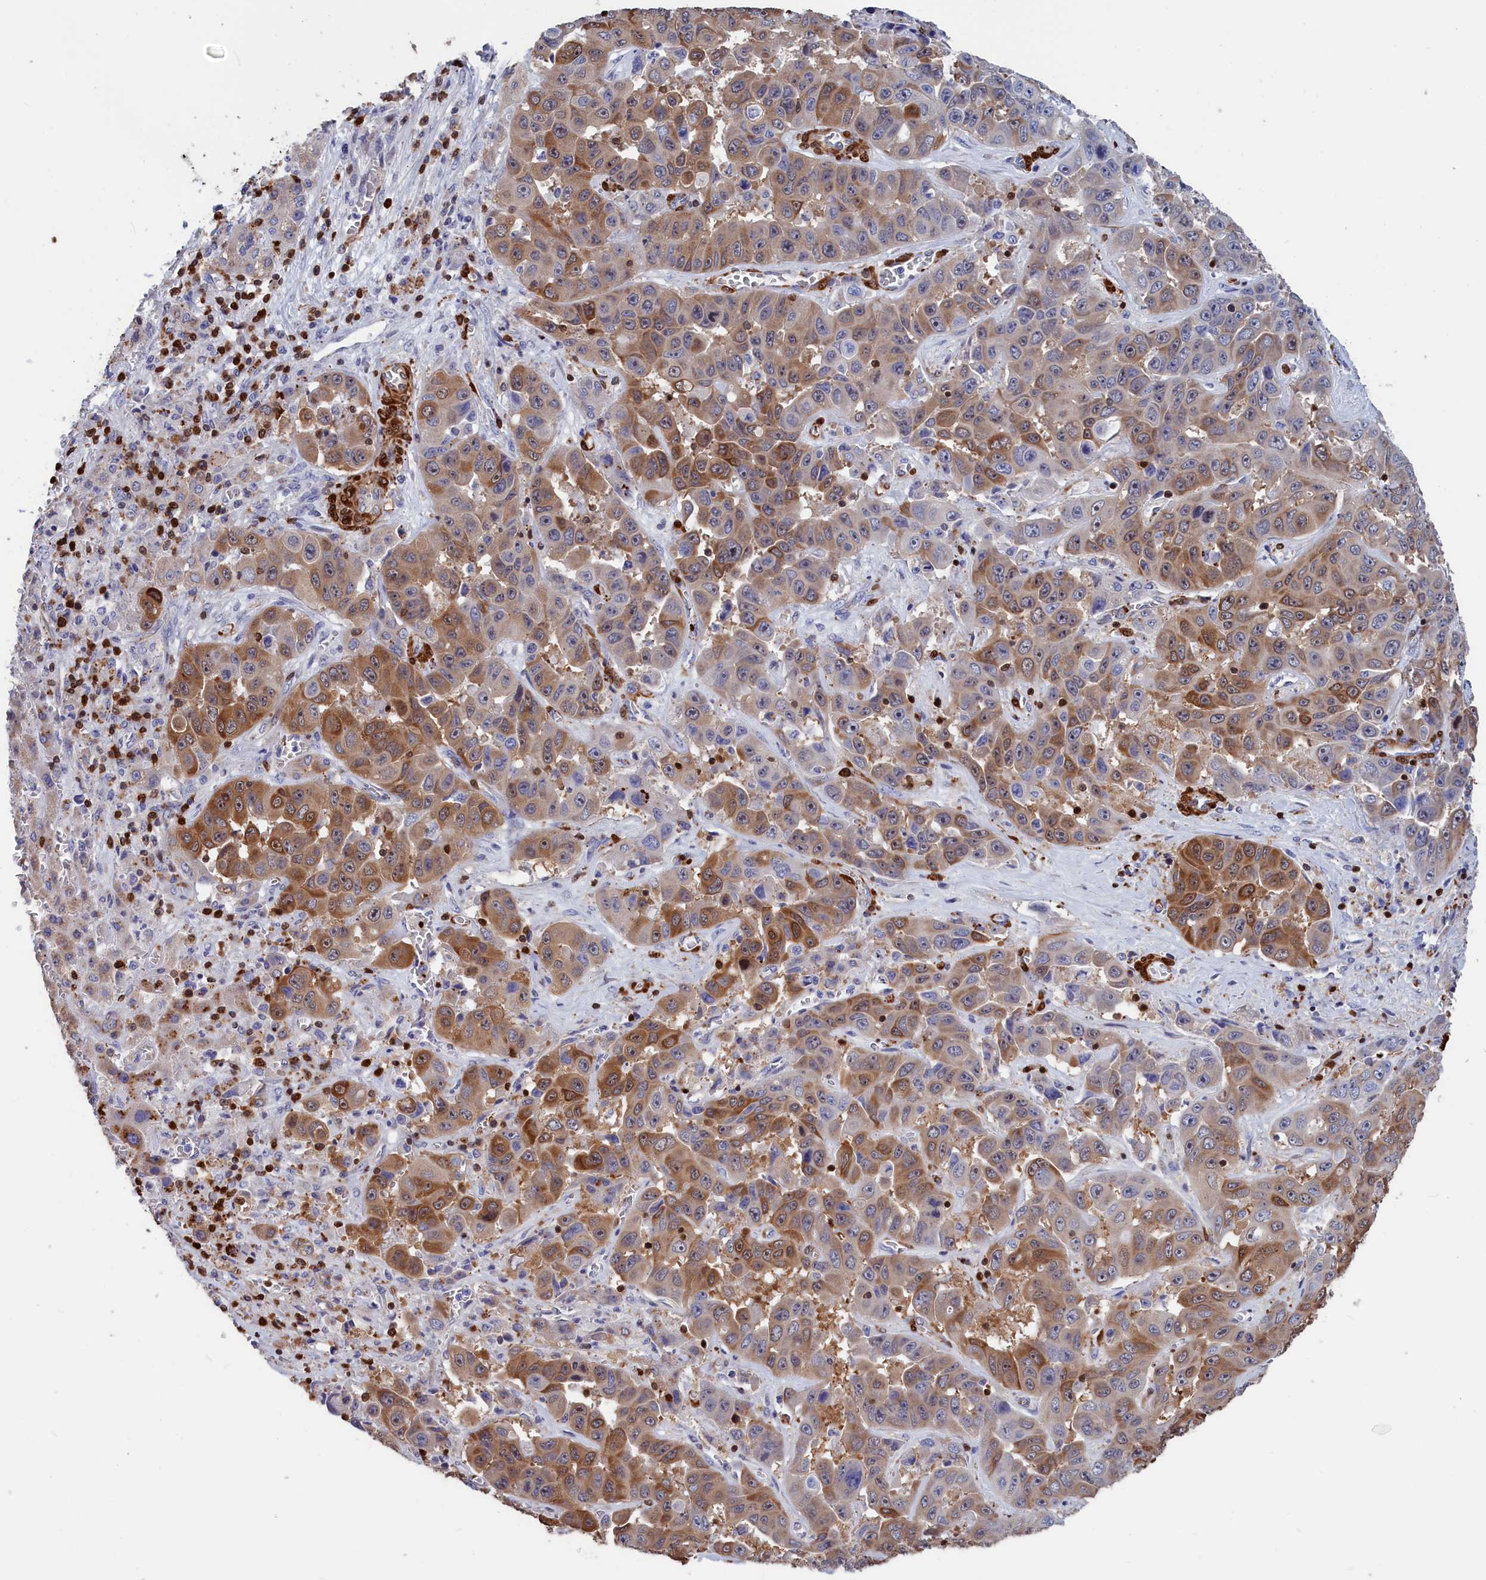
{"staining": {"intensity": "moderate", "quantity": "25%-75%", "location": "cytoplasmic/membranous"}, "tissue": "liver cancer", "cell_type": "Tumor cells", "image_type": "cancer", "snomed": [{"axis": "morphology", "description": "Cholangiocarcinoma"}, {"axis": "topography", "description": "Liver"}], "caption": "A high-resolution photomicrograph shows immunohistochemistry staining of cholangiocarcinoma (liver), which demonstrates moderate cytoplasmic/membranous positivity in about 25%-75% of tumor cells.", "gene": "CRIP1", "patient": {"sex": "female", "age": 52}}